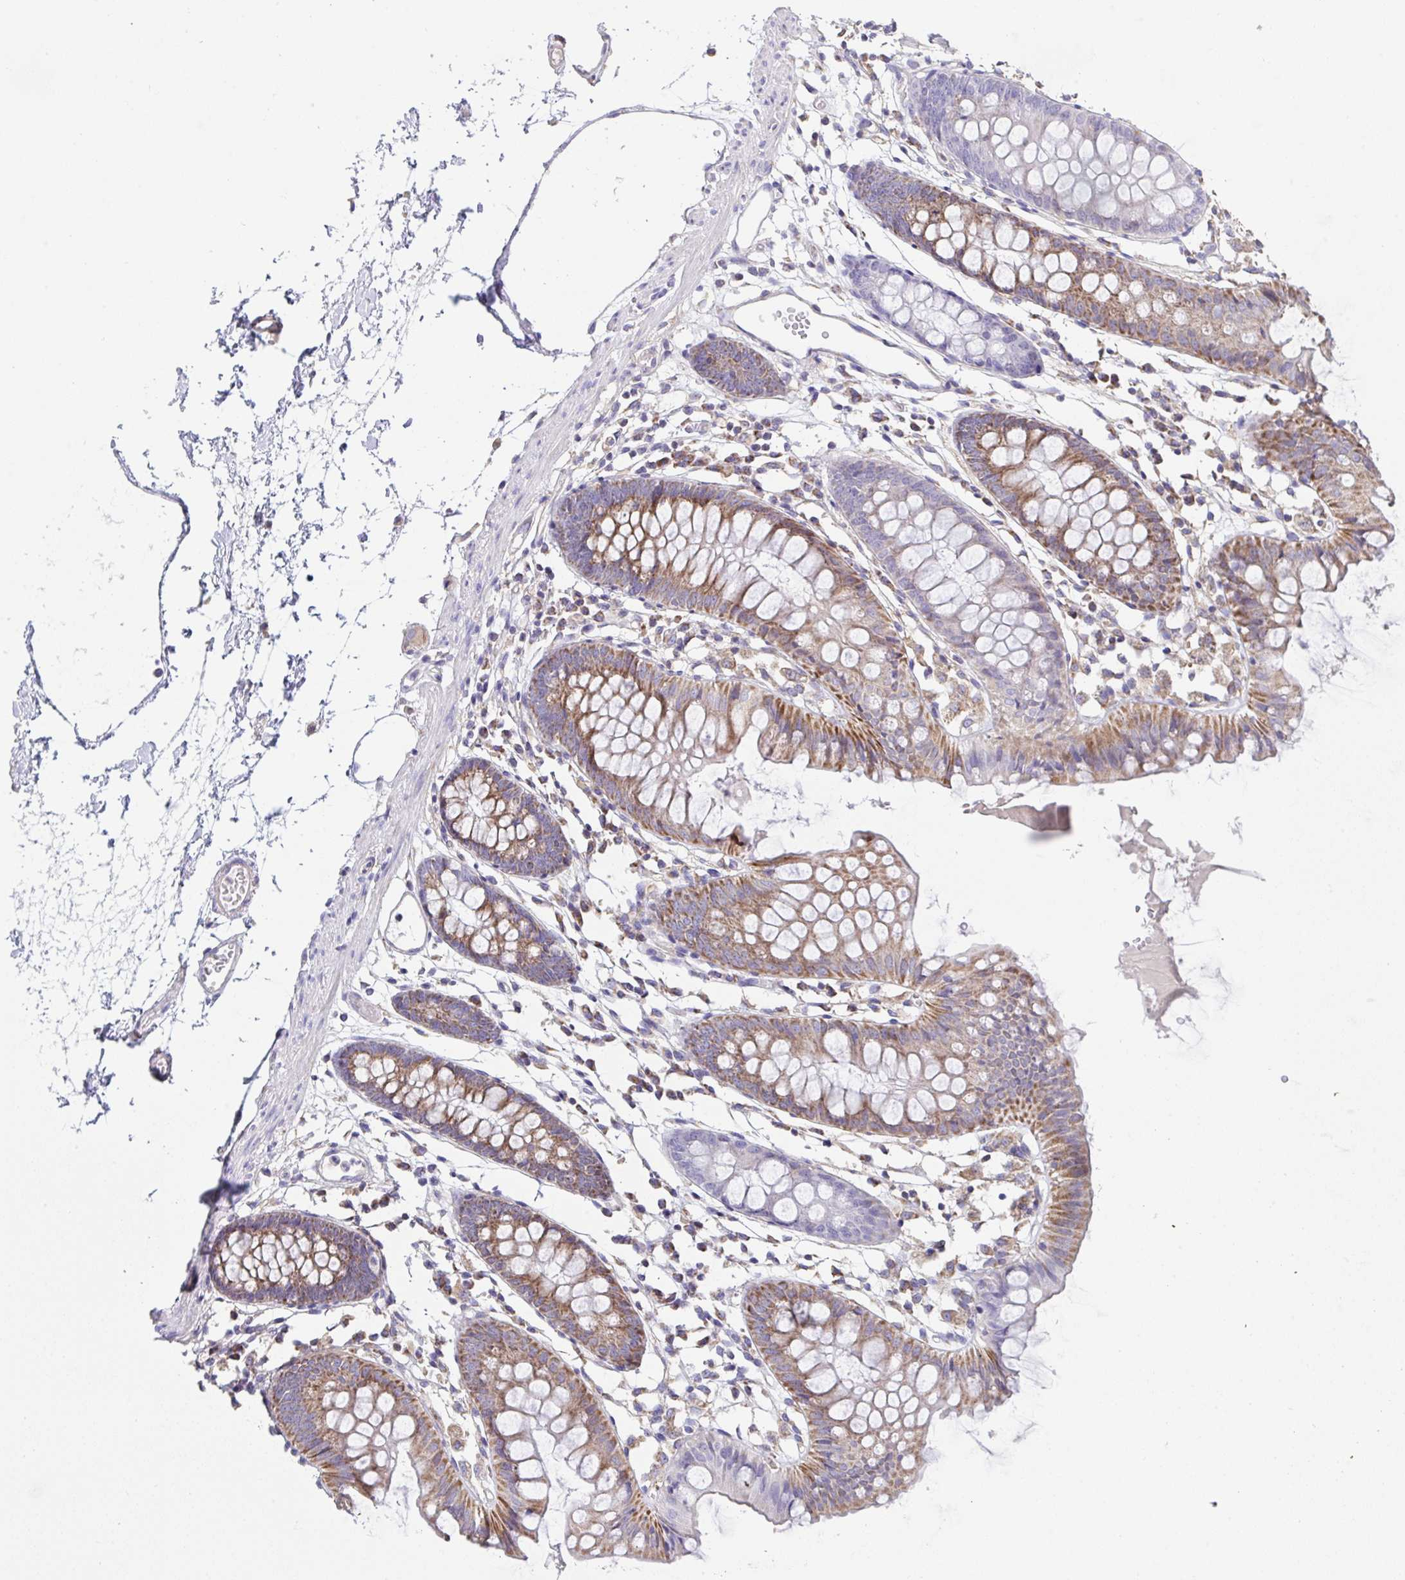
{"staining": {"intensity": "negative", "quantity": "none", "location": "none"}, "tissue": "colon", "cell_type": "Endothelial cells", "image_type": "normal", "snomed": [{"axis": "morphology", "description": "Normal tissue, NOS"}, {"axis": "topography", "description": "Colon"}], "caption": "Endothelial cells show no significant protein expression in normal colon. The staining is performed using DAB brown chromogen with nuclei counter-stained in using hematoxylin.", "gene": "DOK7", "patient": {"sex": "female", "age": 84}}